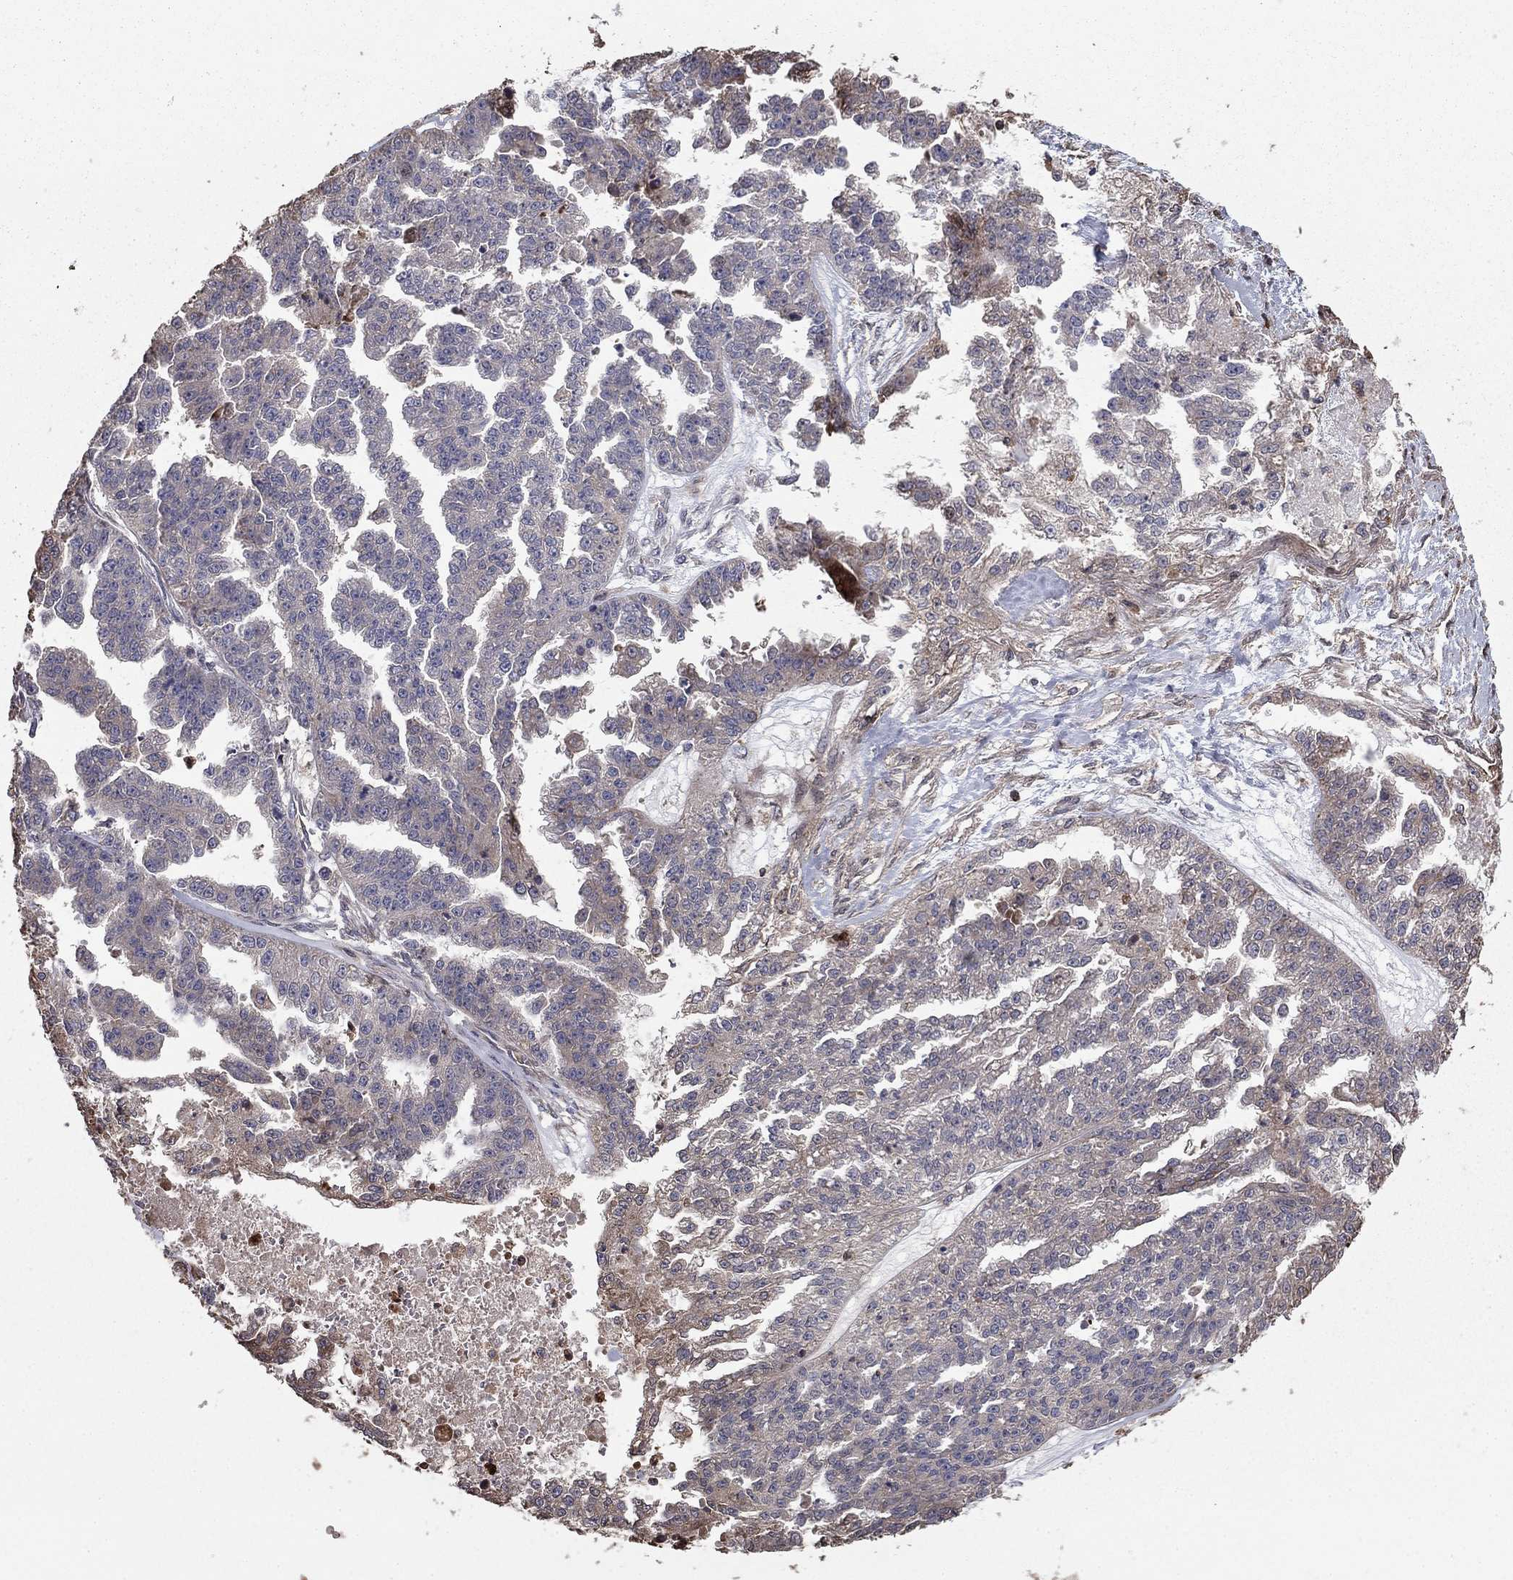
{"staining": {"intensity": "negative", "quantity": "none", "location": "none"}, "tissue": "ovarian cancer", "cell_type": "Tumor cells", "image_type": "cancer", "snomed": [{"axis": "morphology", "description": "Cystadenocarcinoma, serous, NOS"}, {"axis": "topography", "description": "Ovary"}], "caption": "This is an IHC photomicrograph of ovarian cancer. There is no positivity in tumor cells.", "gene": "GYG1", "patient": {"sex": "female", "age": 58}}